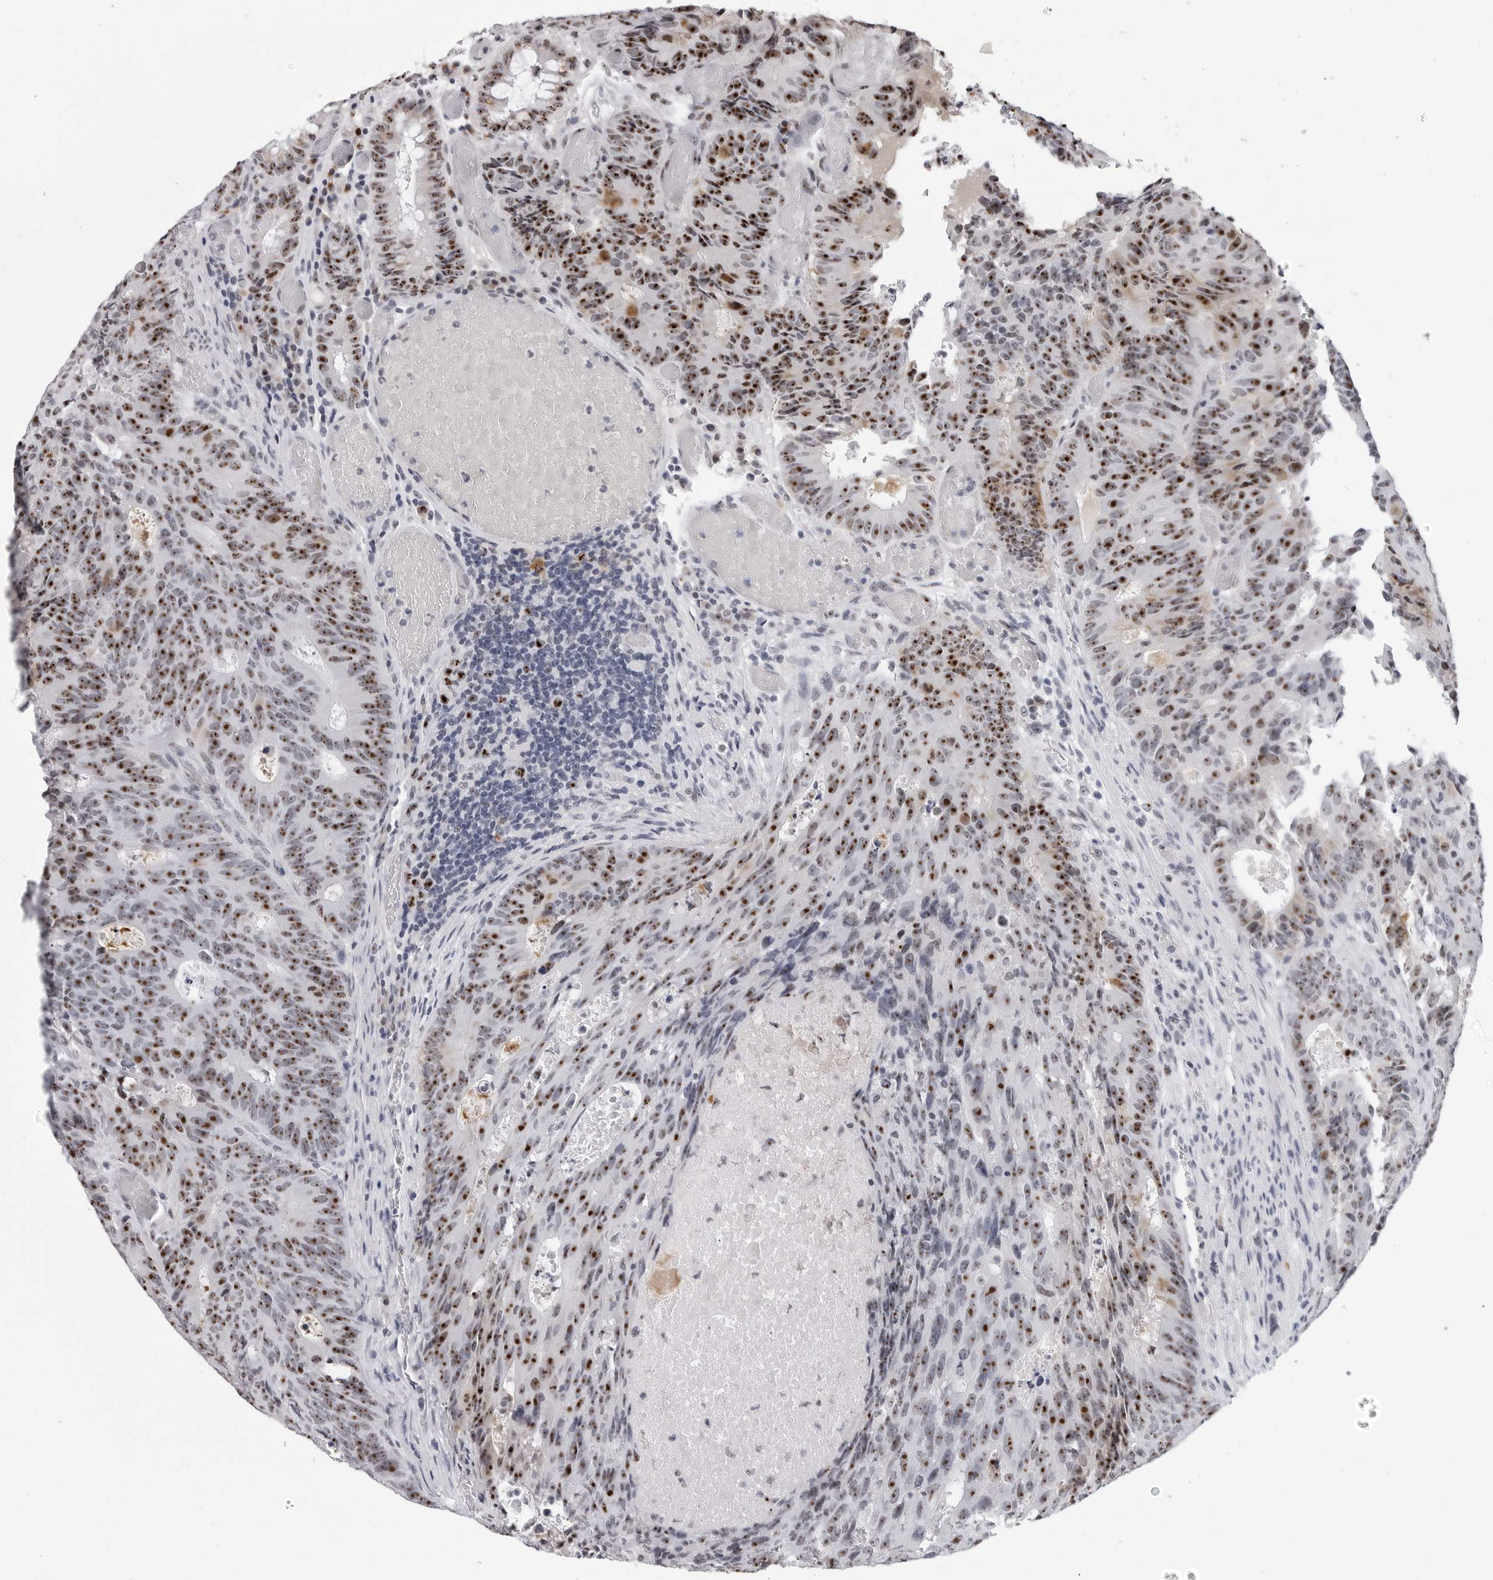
{"staining": {"intensity": "strong", "quantity": ">75%", "location": "nuclear"}, "tissue": "colorectal cancer", "cell_type": "Tumor cells", "image_type": "cancer", "snomed": [{"axis": "morphology", "description": "Adenocarcinoma, NOS"}, {"axis": "topography", "description": "Colon"}], "caption": "High-magnification brightfield microscopy of colorectal cancer stained with DAB (3,3'-diaminobenzidine) (brown) and counterstained with hematoxylin (blue). tumor cells exhibit strong nuclear positivity is present in approximately>75% of cells.", "gene": "GNL2", "patient": {"sex": "male", "age": 87}}